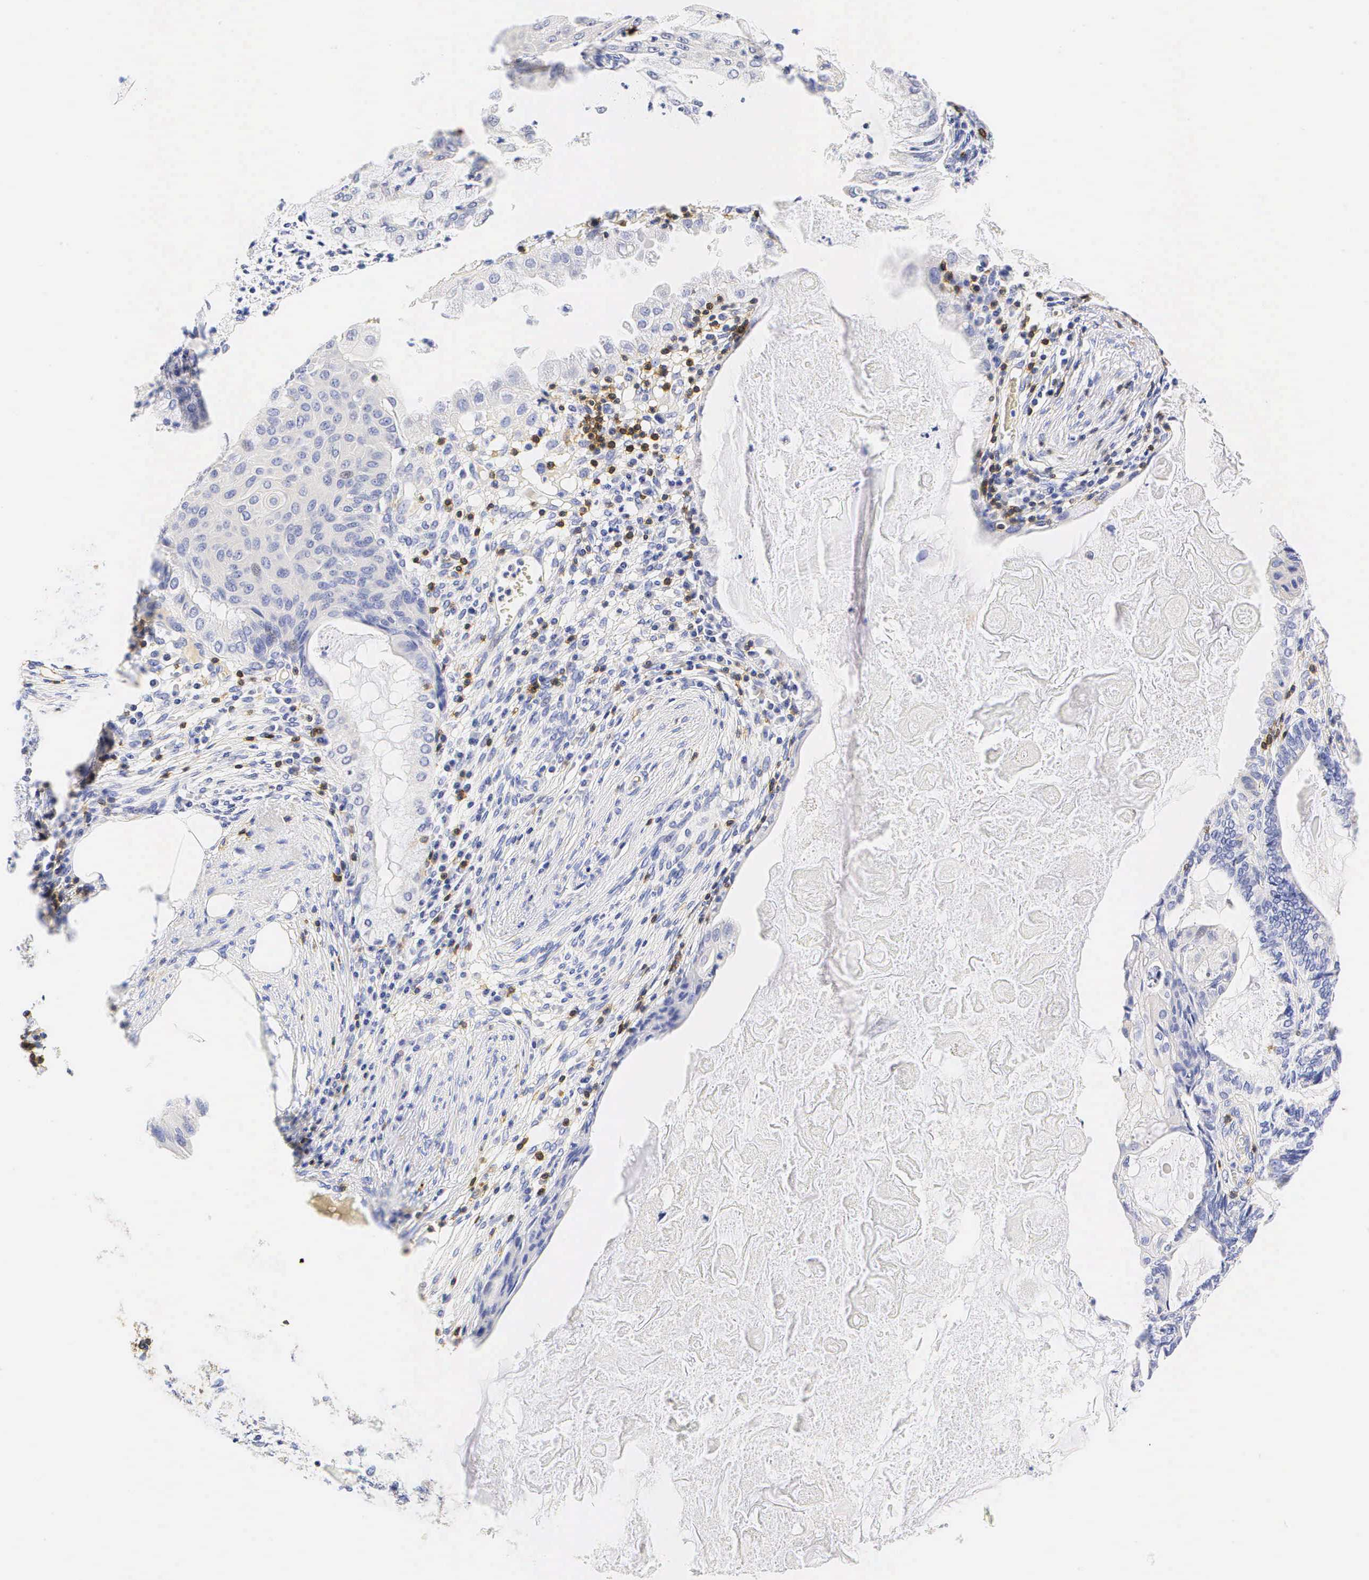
{"staining": {"intensity": "negative", "quantity": "none", "location": "none"}, "tissue": "endometrial cancer", "cell_type": "Tumor cells", "image_type": "cancer", "snomed": [{"axis": "morphology", "description": "Adenocarcinoma, NOS"}, {"axis": "topography", "description": "Endometrium"}], "caption": "The IHC micrograph has no significant staining in tumor cells of endometrial cancer tissue. The staining was performed using DAB to visualize the protein expression in brown, while the nuclei were stained in blue with hematoxylin (Magnification: 20x).", "gene": "CD3E", "patient": {"sex": "female", "age": 79}}